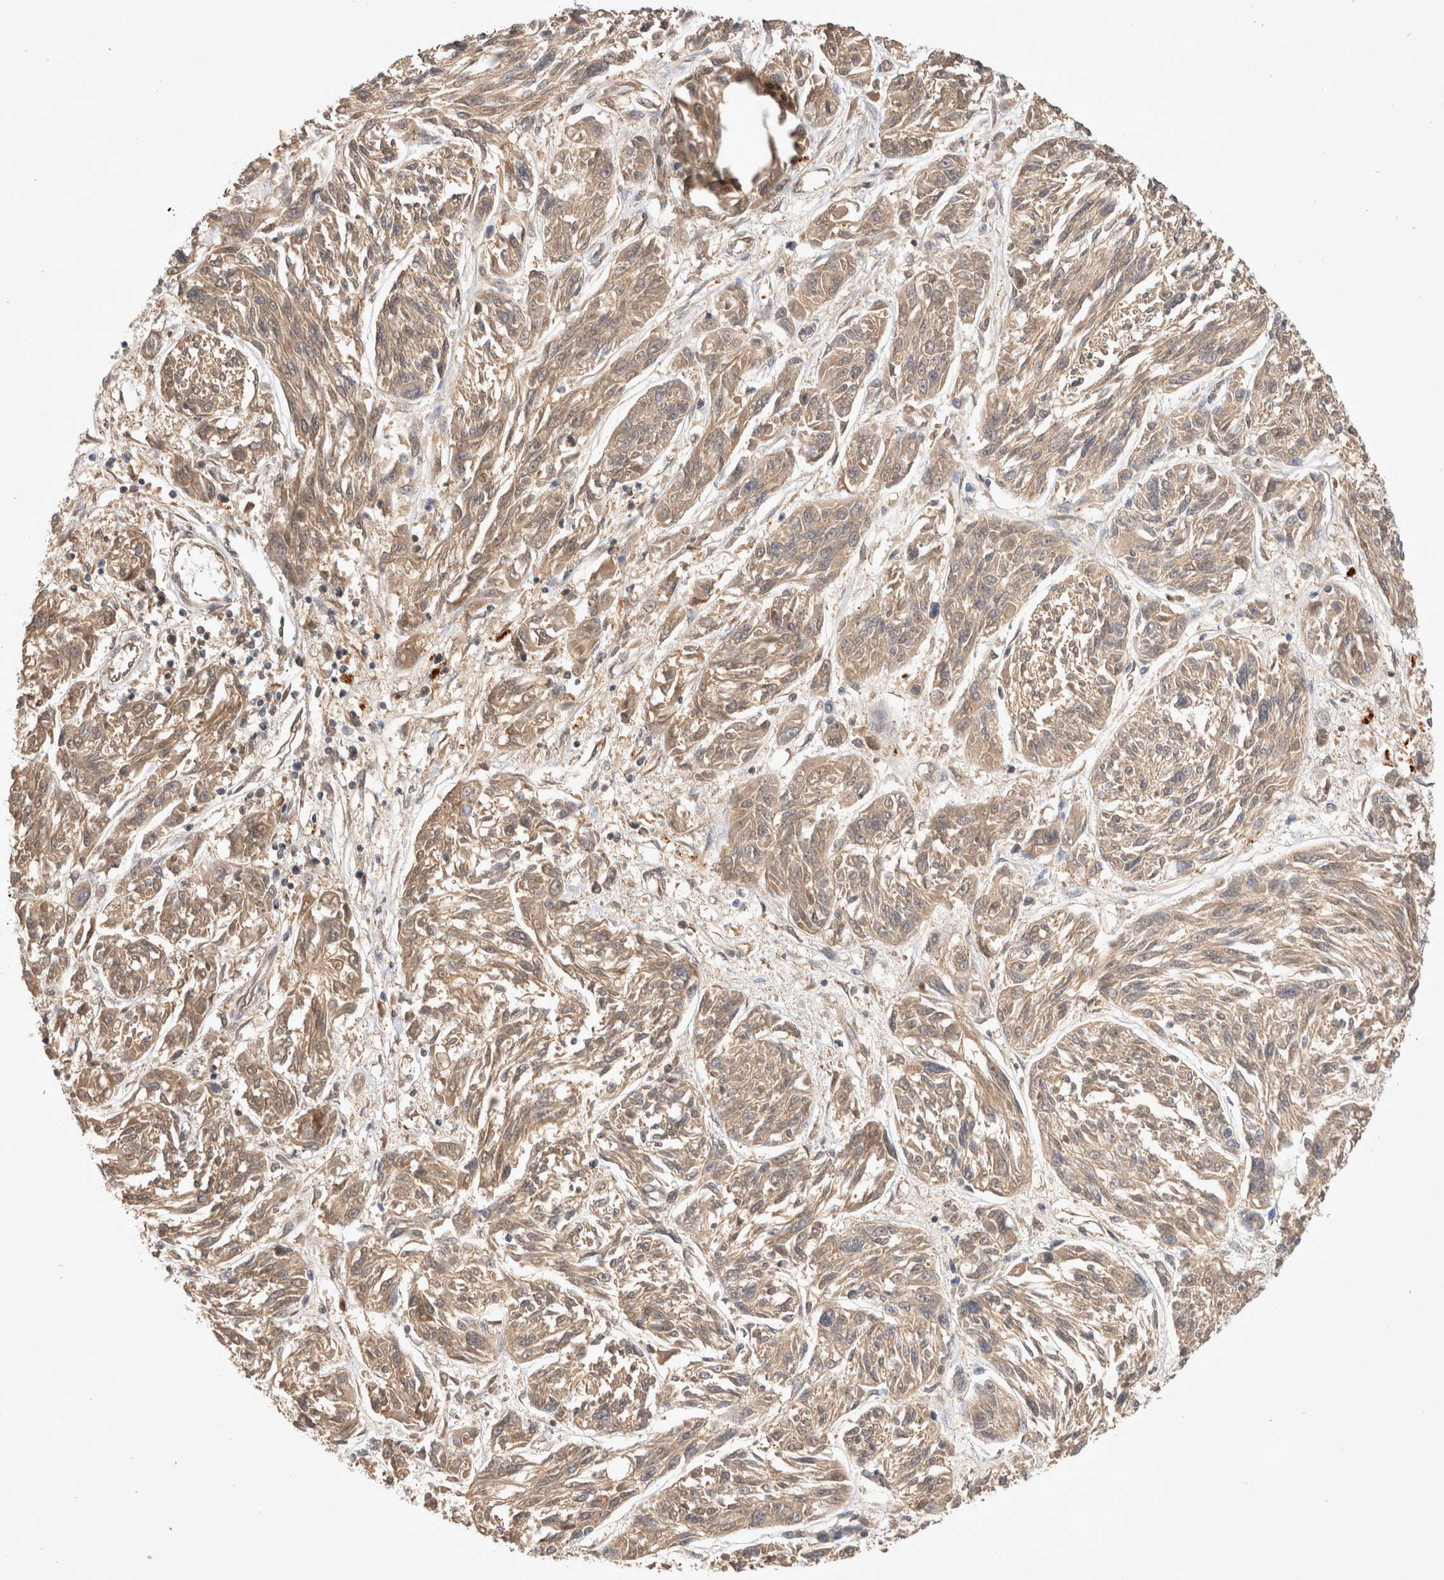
{"staining": {"intensity": "weak", "quantity": ">75%", "location": "cytoplasmic/membranous"}, "tissue": "melanoma", "cell_type": "Tumor cells", "image_type": "cancer", "snomed": [{"axis": "morphology", "description": "Malignant melanoma, NOS"}, {"axis": "topography", "description": "Skin"}], "caption": "Immunohistochemical staining of human melanoma exhibits low levels of weak cytoplasmic/membranous expression in approximately >75% of tumor cells.", "gene": "YES1", "patient": {"sex": "male", "age": 53}}